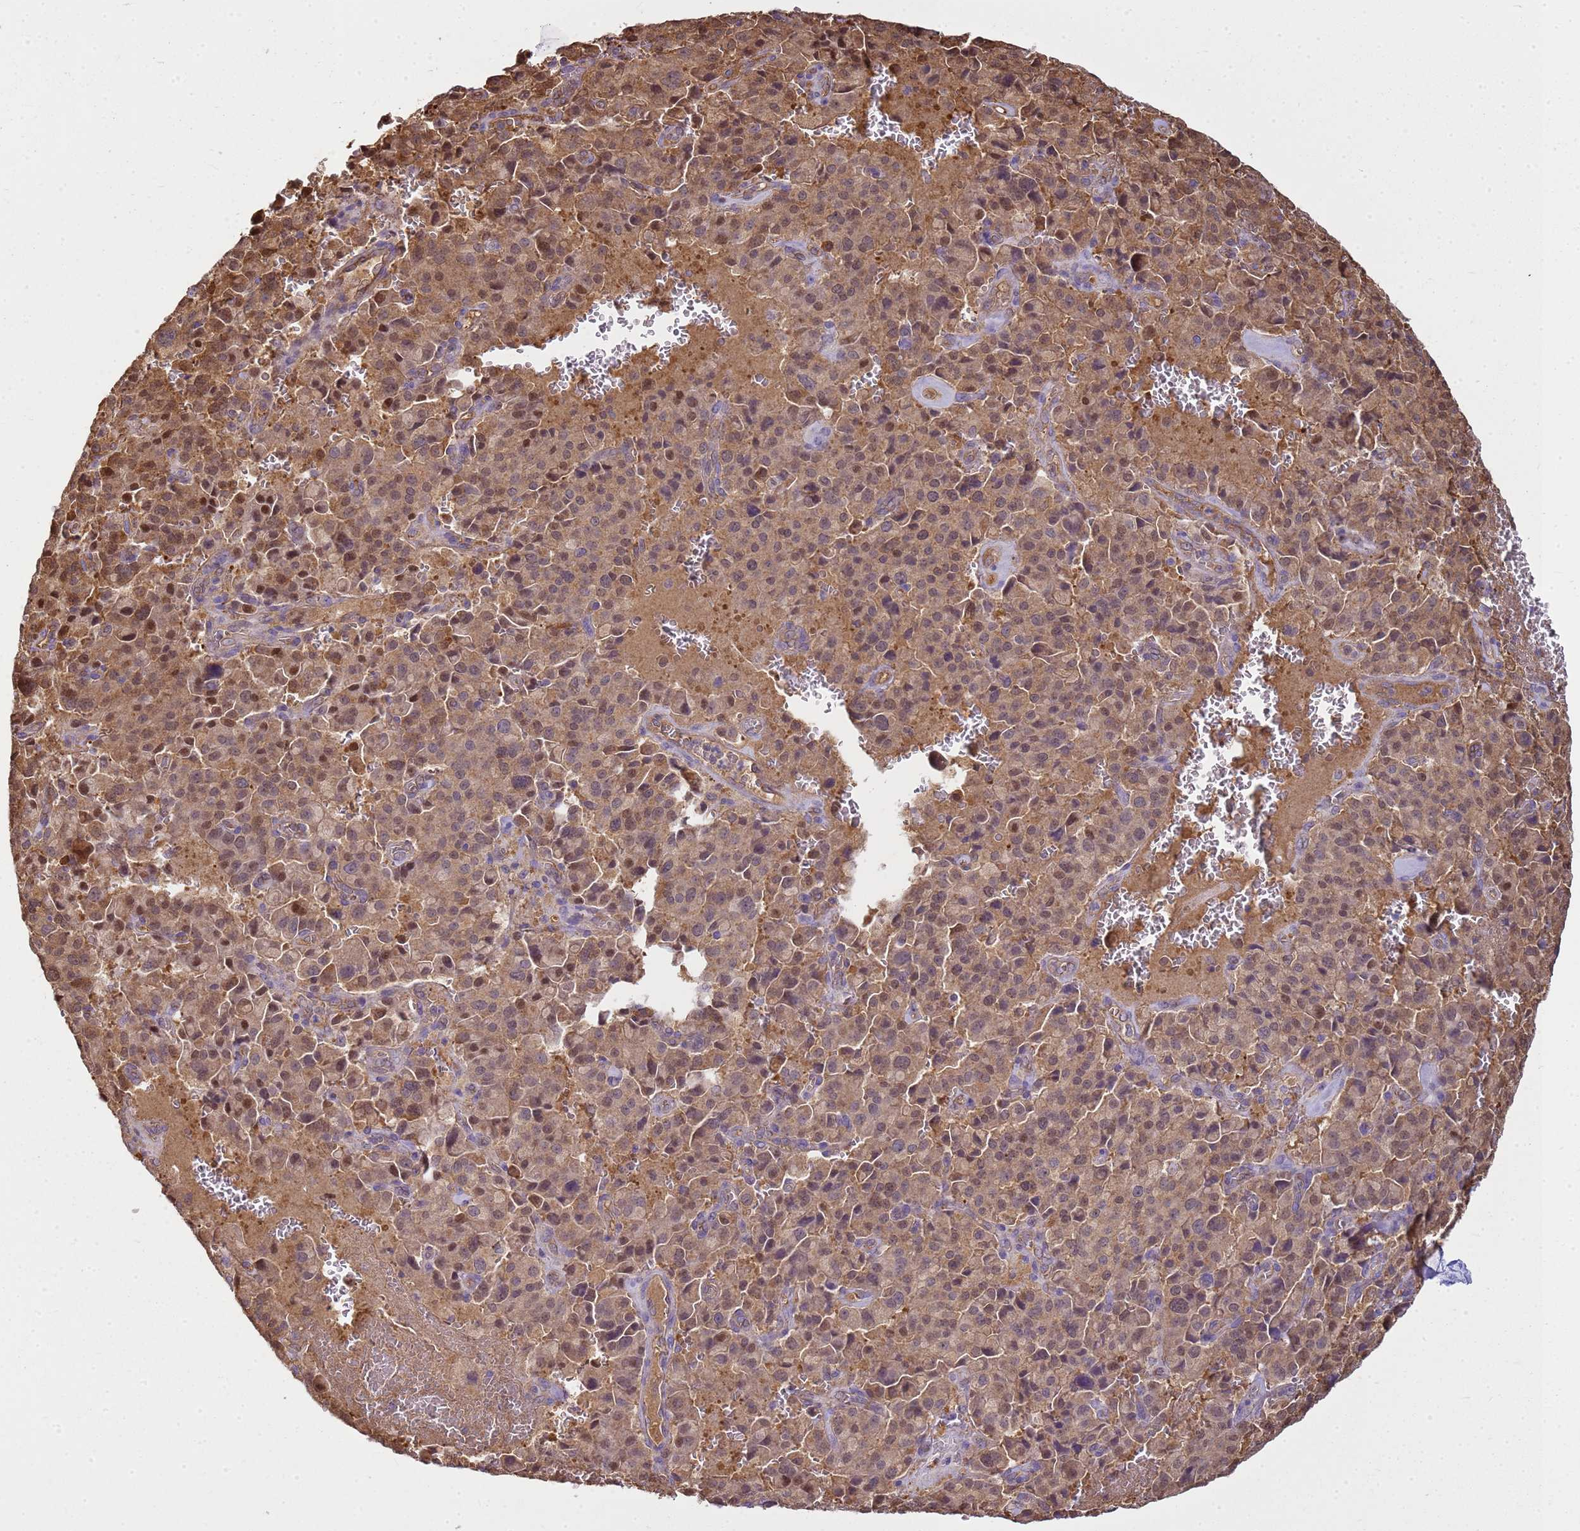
{"staining": {"intensity": "moderate", "quantity": ">75%", "location": "cytoplasmic/membranous,nuclear"}, "tissue": "pancreatic cancer", "cell_type": "Tumor cells", "image_type": "cancer", "snomed": [{"axis": "morphology", "description": "Adenocarcinoma, NOS"}, {"axis": "topography", "description": "Pancreas"}], "caption": "Brown immunohistochemical staining in human pancreatic cancer exhibits moderate cytoplasmic/membranous and nuclear positivity in approximately >75% of tumor cells.", "gene": "YWHAE", "patient": {"sex": "male", "age": 65}}